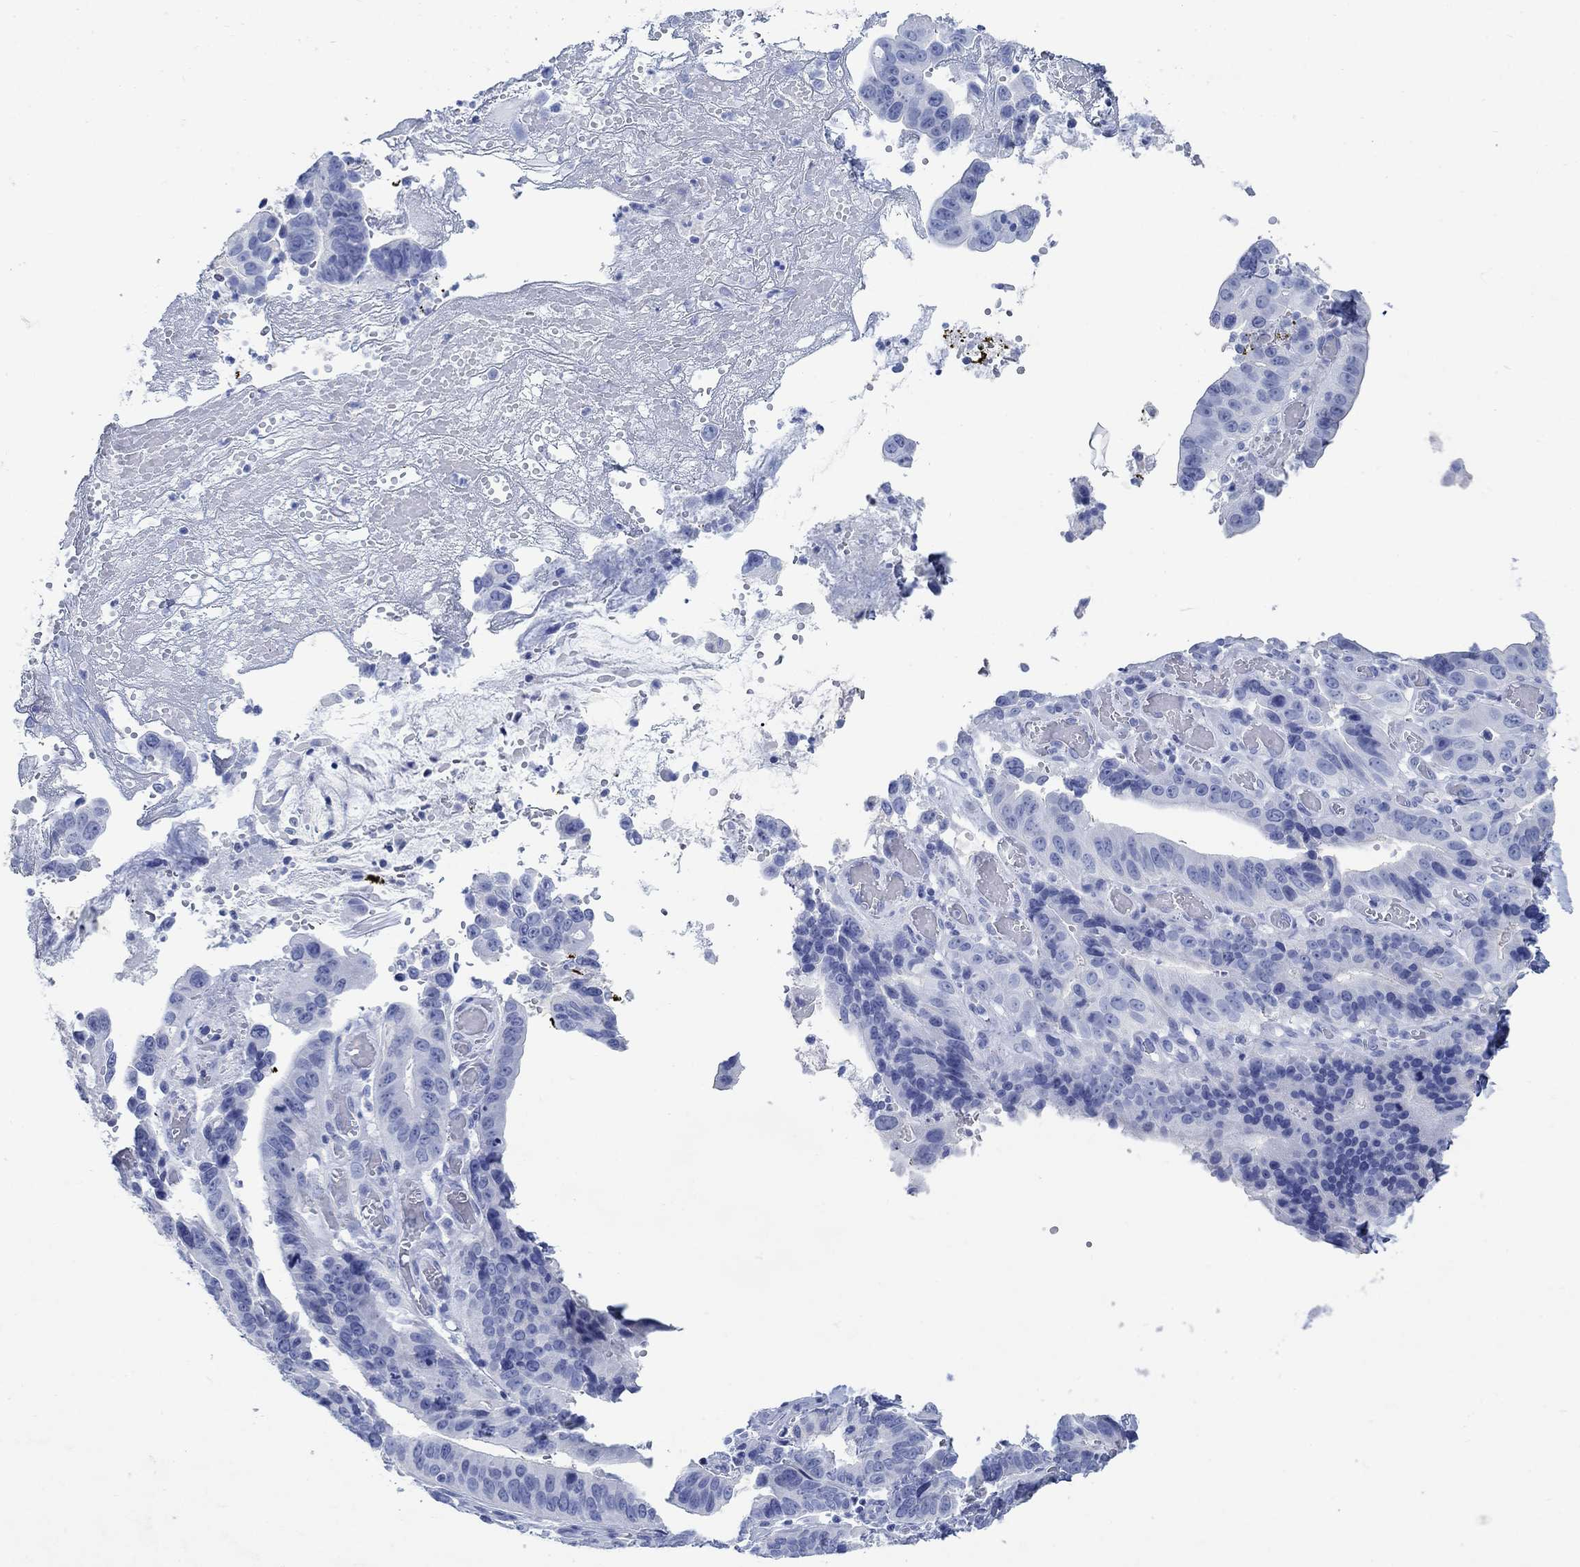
{"staining": {"intensity": "negative", "quantity": "none", "location": "none"}, "tissue": "stomach cancer", "cell_type": "Tumor cells", "image_type": "cancer", "snomed": [{"axis": "morphology", "description": "Adenocarcinoma, NOS"}, {"axis": "topography", "description": "Stomach"}], "caption": "Immunohistochemistry (IHC) micrograph of neoplastic tissue: human stomach cancer (adenocarcinoma) stained with DAB (3,3'-diaminobenzidine) demonstrates no significant protein expression in tumor cells.", "gene": "ZDHHC14", "patient": {"sex": "male", "age": 84}}